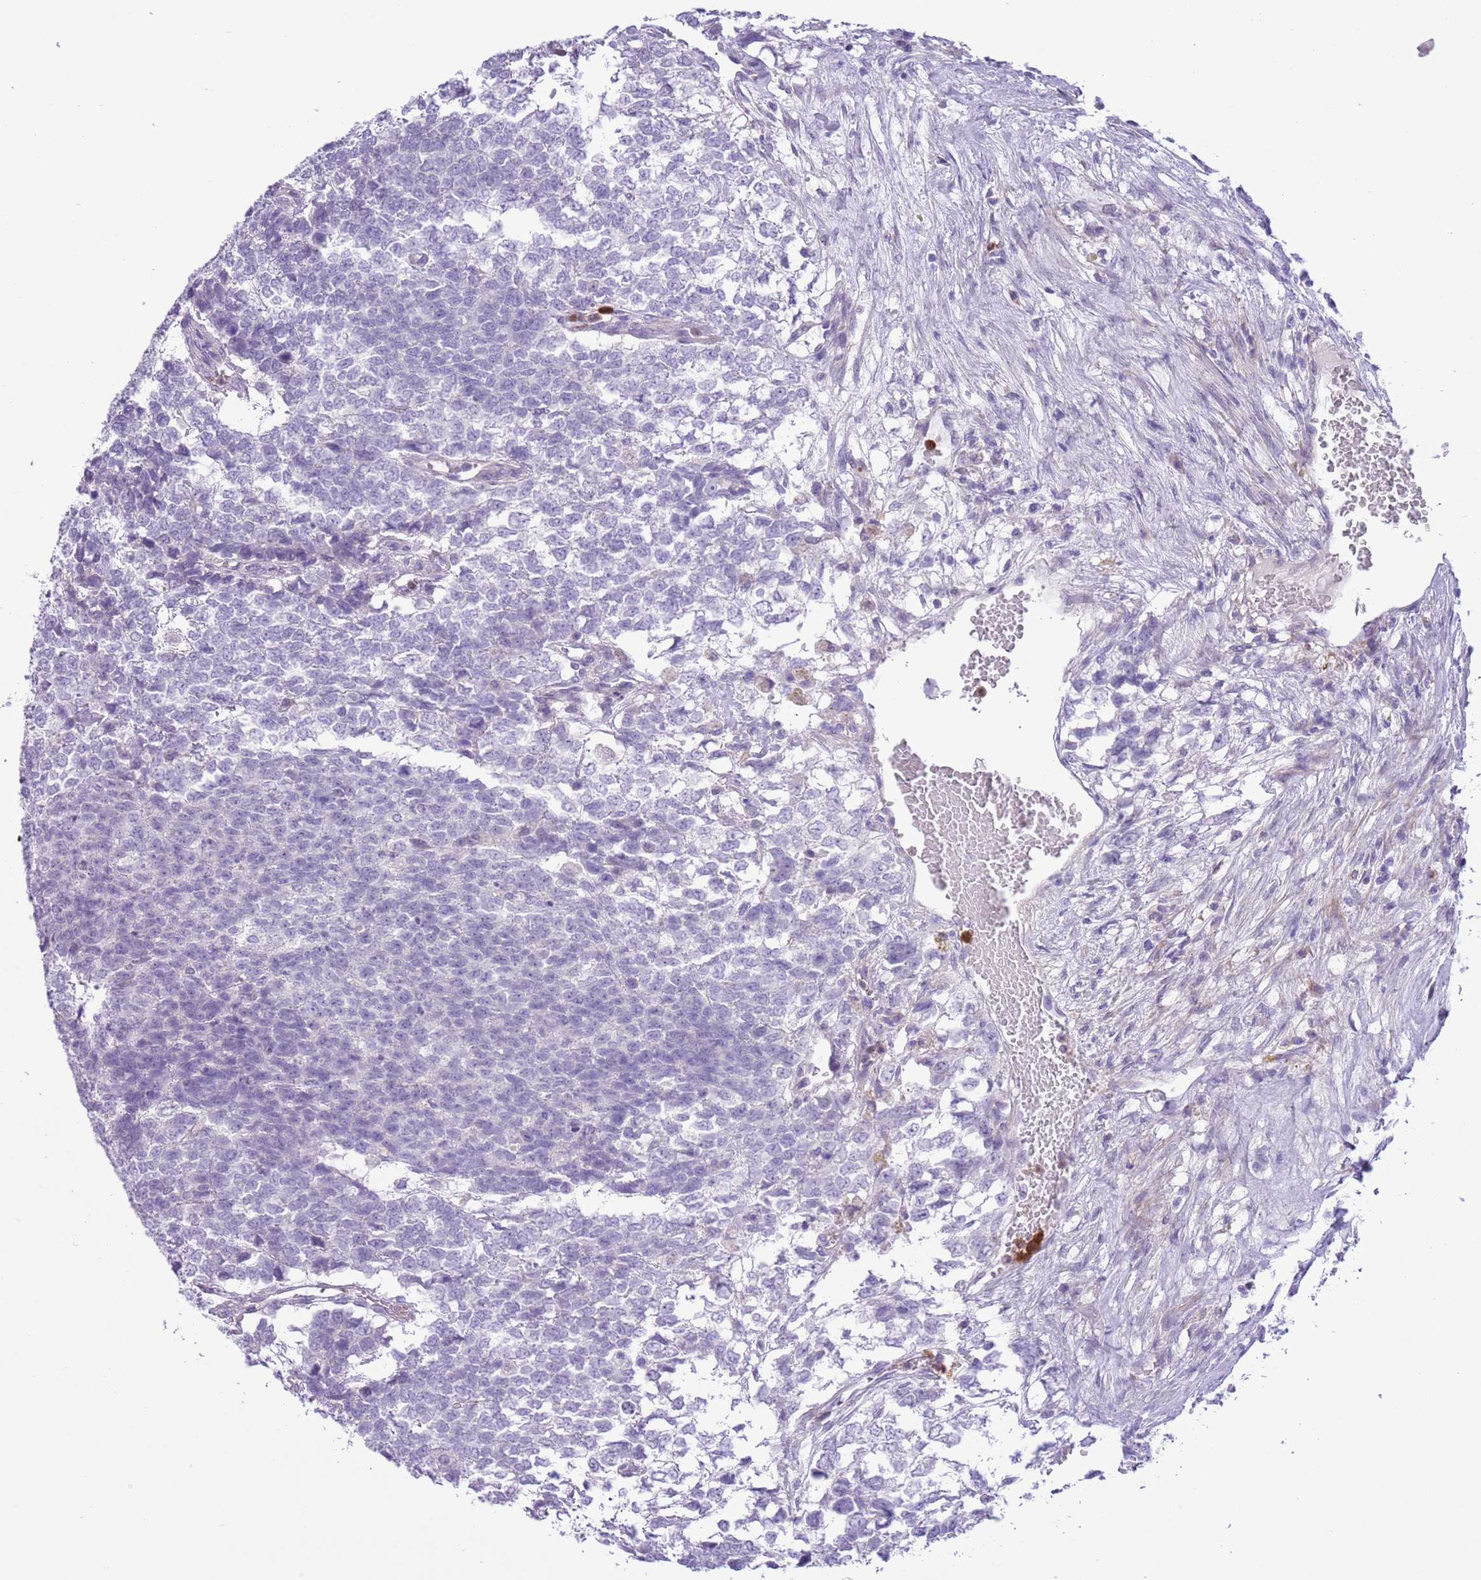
{"staining": {"intensity": "negative", "quantity": "none", "location": "none"}, "tissue": "testis cancer", "cell_type": "Tumor cells", "image_type": "cancer", "snomed": [{"axis": "morphology", "description": "Carcinoma, Embryonal, NOS"}, {"axis": "topography", "description": "Testis"}], "caption": "This histopathology image is of testis embryonal carcinoma stained with IHC to label a protein in brown with the nuclei are counter-stained blue. There is no expression in tumor cells.", "gene": "OR6M1", "patient": {"sex": "male", "age": 23}}